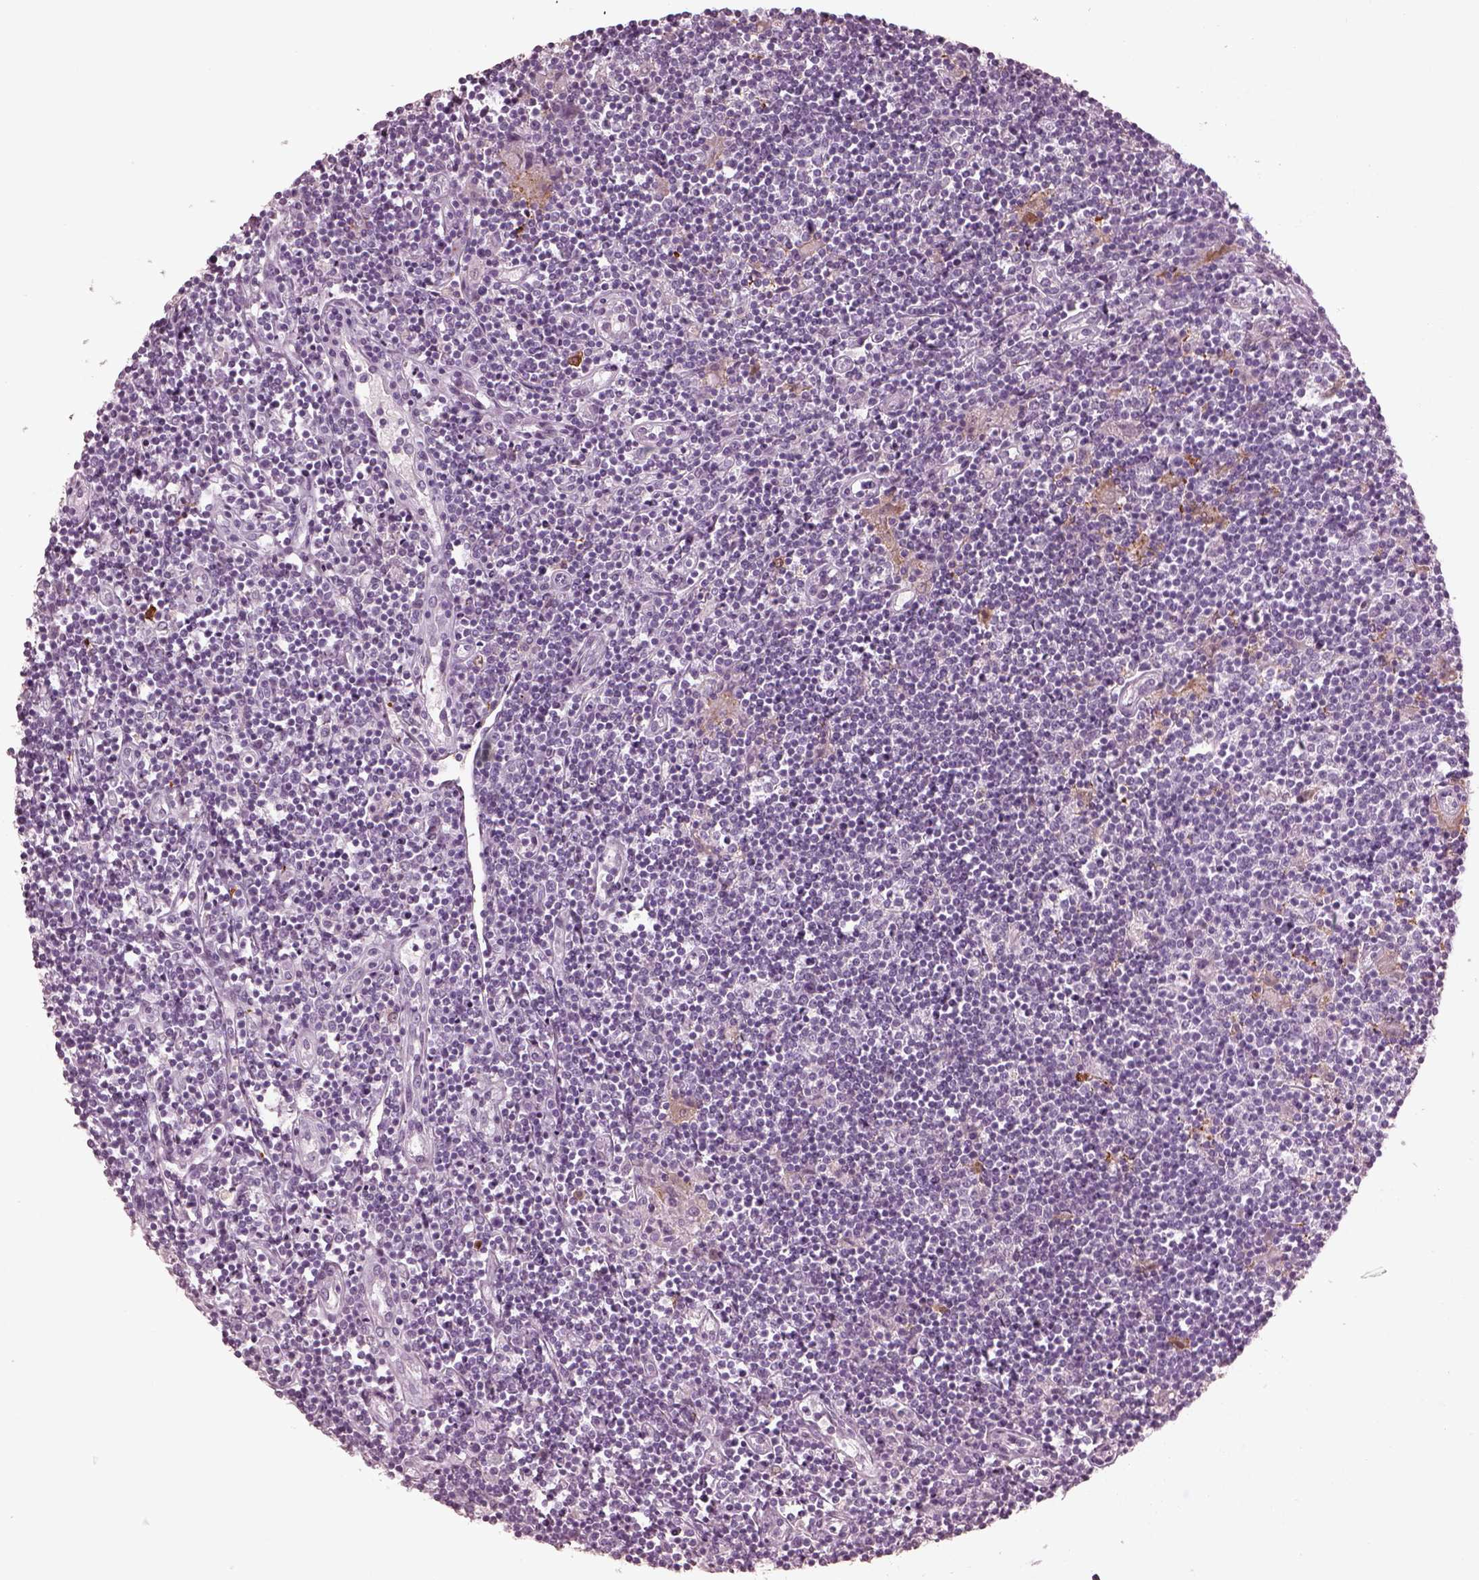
{"staining": {"intensity": "weak", "quantity": "25%-75%", "location": "cytoplasmic/membranous"}, "tissue": "lymphoma", "cell_type": "Tumor cells", "image_type": "cancer", "snomed": [{"axis": "morphology", "description": "Hodgkin's disease, NOS"}, {"axis": "topography", "description": "Lymph node"}], "caption": "Immunohistochemical staining of human Hodgkin's disease exhibits weak cytoplasmic/membranous protein expression in approximately 25%-75% of tumor cells.", "gene": "C2orf81", "patient": {"sex": "male", "age": 40}}